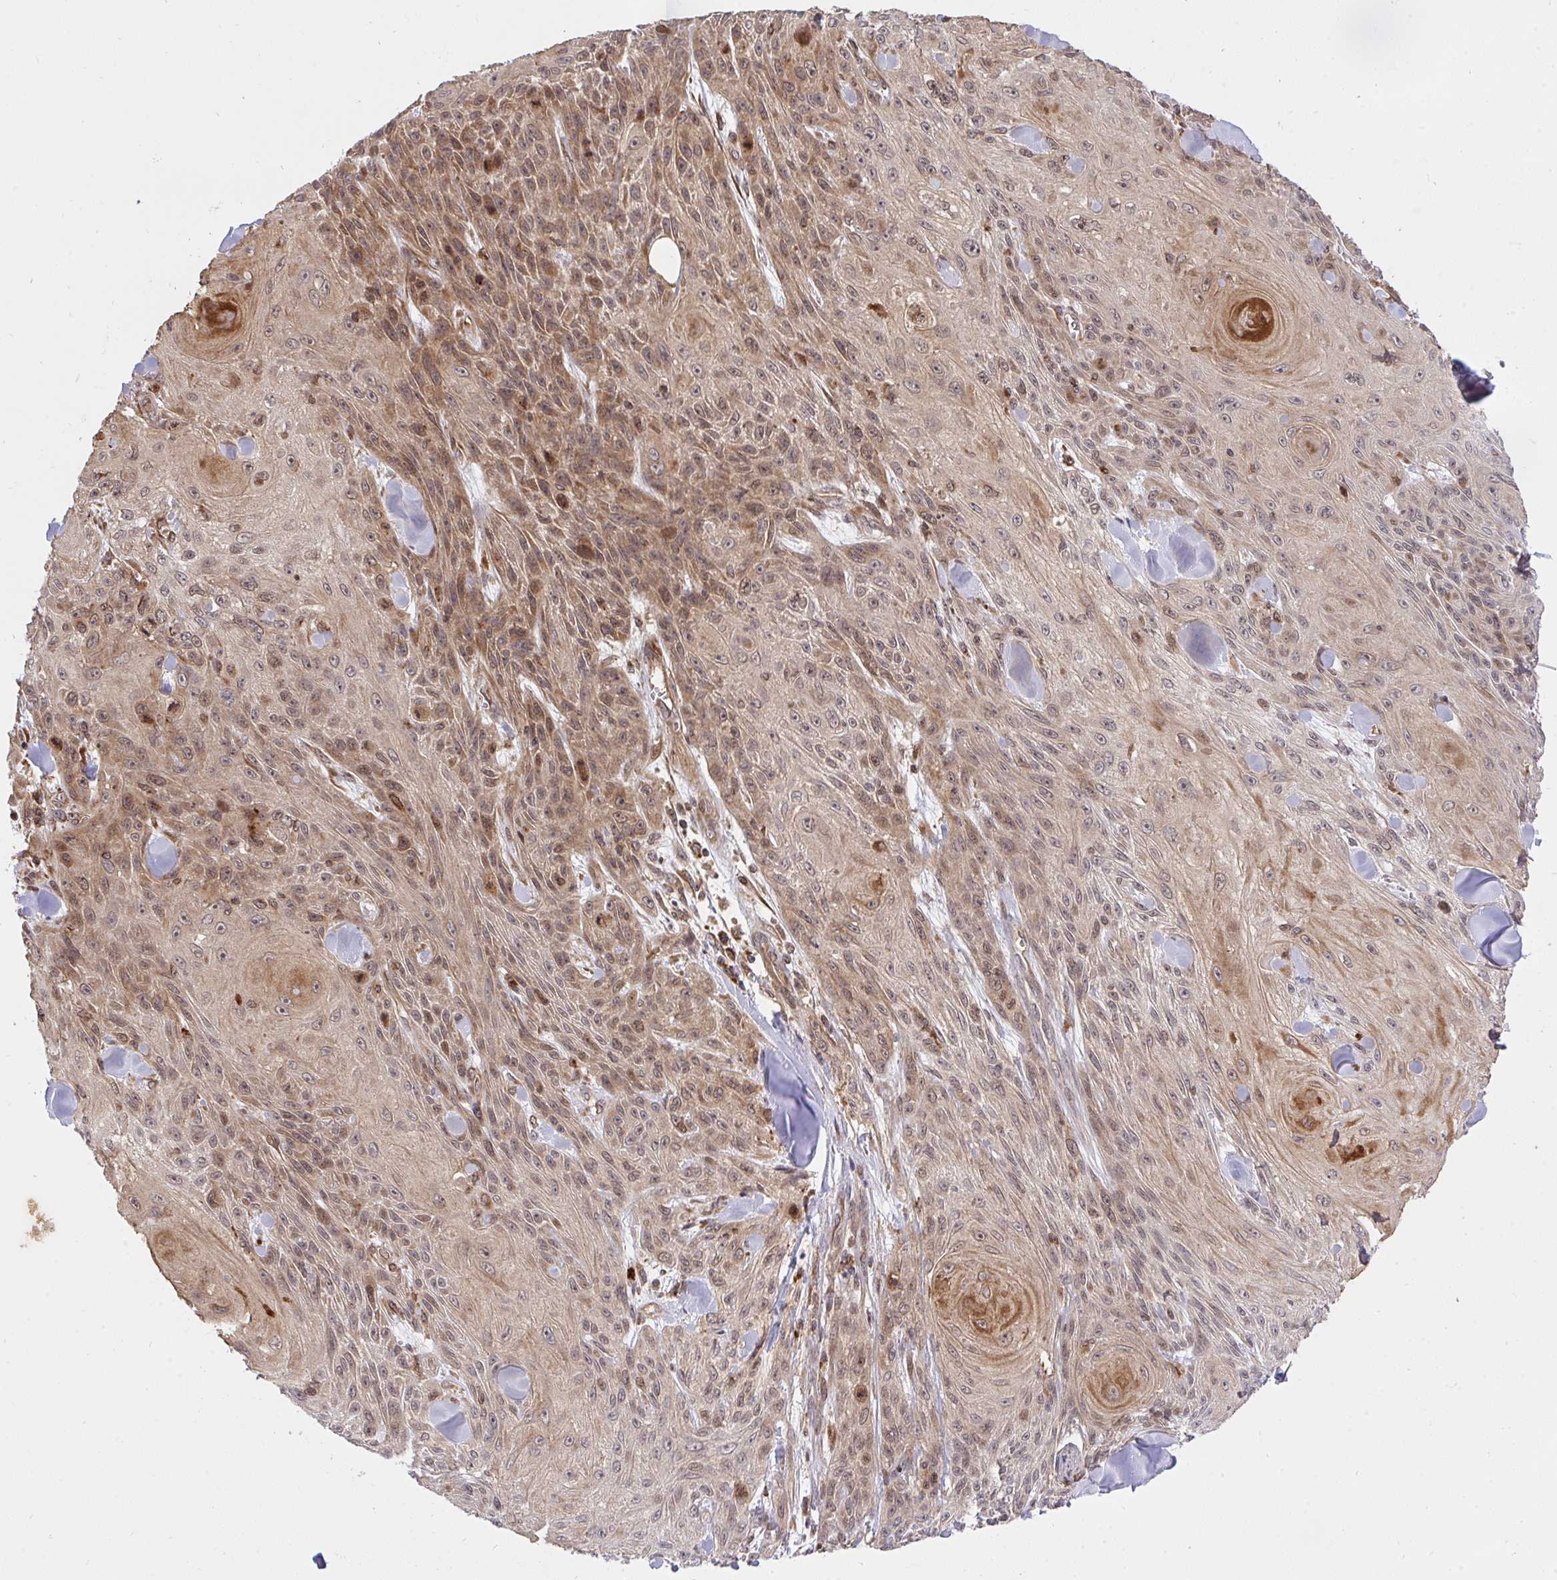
{"staining": {"intensity": "moderate", "quantity": "25%-75%", "location": "cytoplasmic/membranous"}, "tissue": "skin cancer", "cell_type": "Tumor cells", "image_type": "cancer", "snomed": [{"axis": "morphology", "description": "Squamous cell carcinoma, NOS"}, {"axis": "topography", "description": "Skin"}], "caption": "Approximately 25%-75% of tumor cells in skin cancer (squamous cell carcinoma) show moderate cytoplasmic/membranous protein expression as visualized by brown immunohistochemical staining.", "gene": "ERI1", "patient": {"sex": "male", "age": 88}}